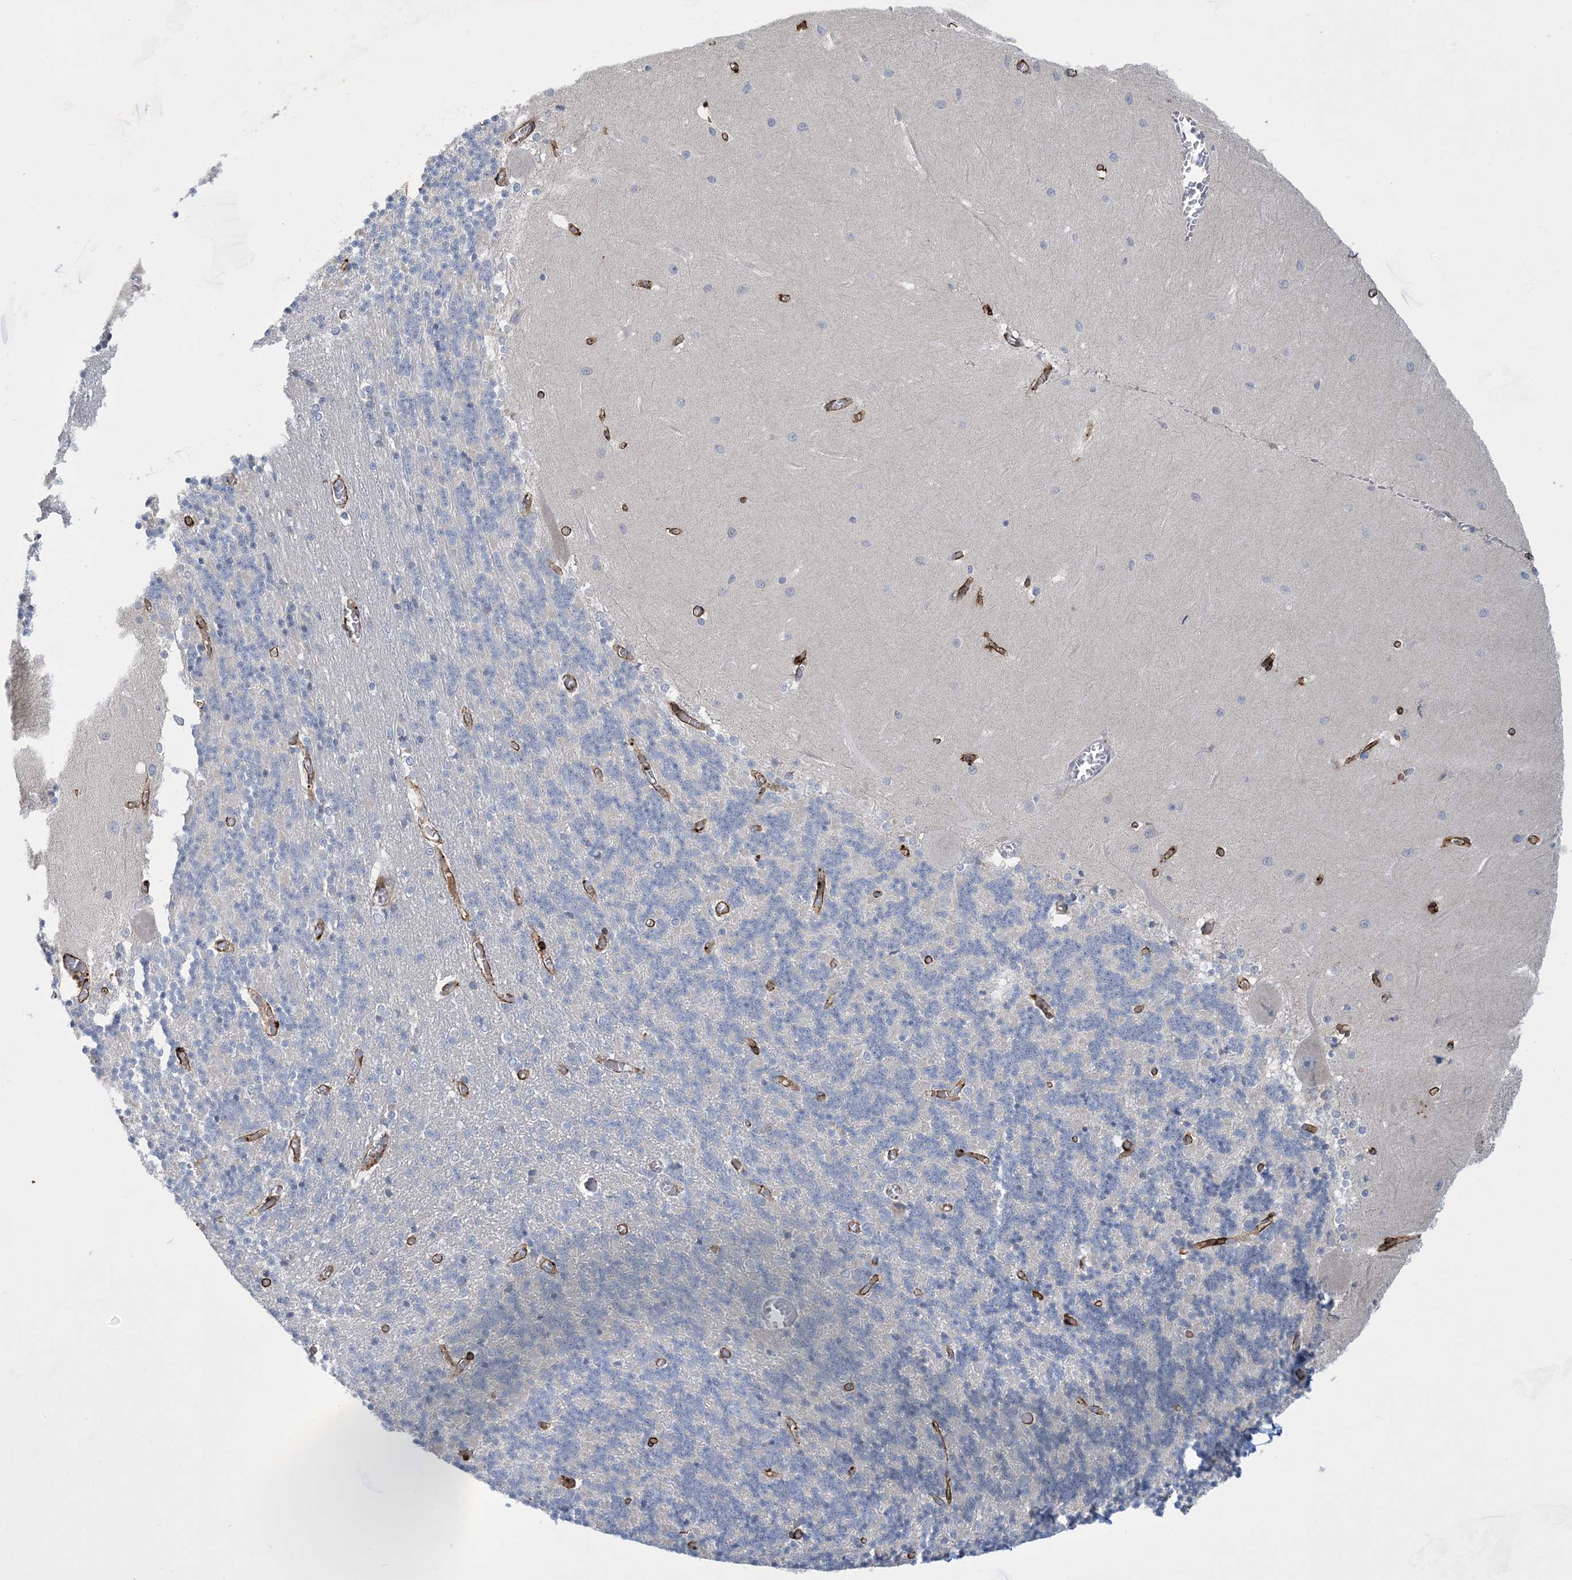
{"staining": {"intensity": "negative", "quantity": "none", "location": "none"}, "tissue": "cerebellum", "cell_type": "Cells in granular layer", "image_type": "normal", "snomed": [{"axis": "morphology", "description": "Normal tissue, NOS"}, {"axis": "topography", "description": "Cerebellum"}], "caption": "This is an immunohistochemistry (IHC) image of benign human cerebellum. There is no positivity in cells in granular layer.", "gene": "CCDC14", "patient": {"sex": "male", "age": 57}}